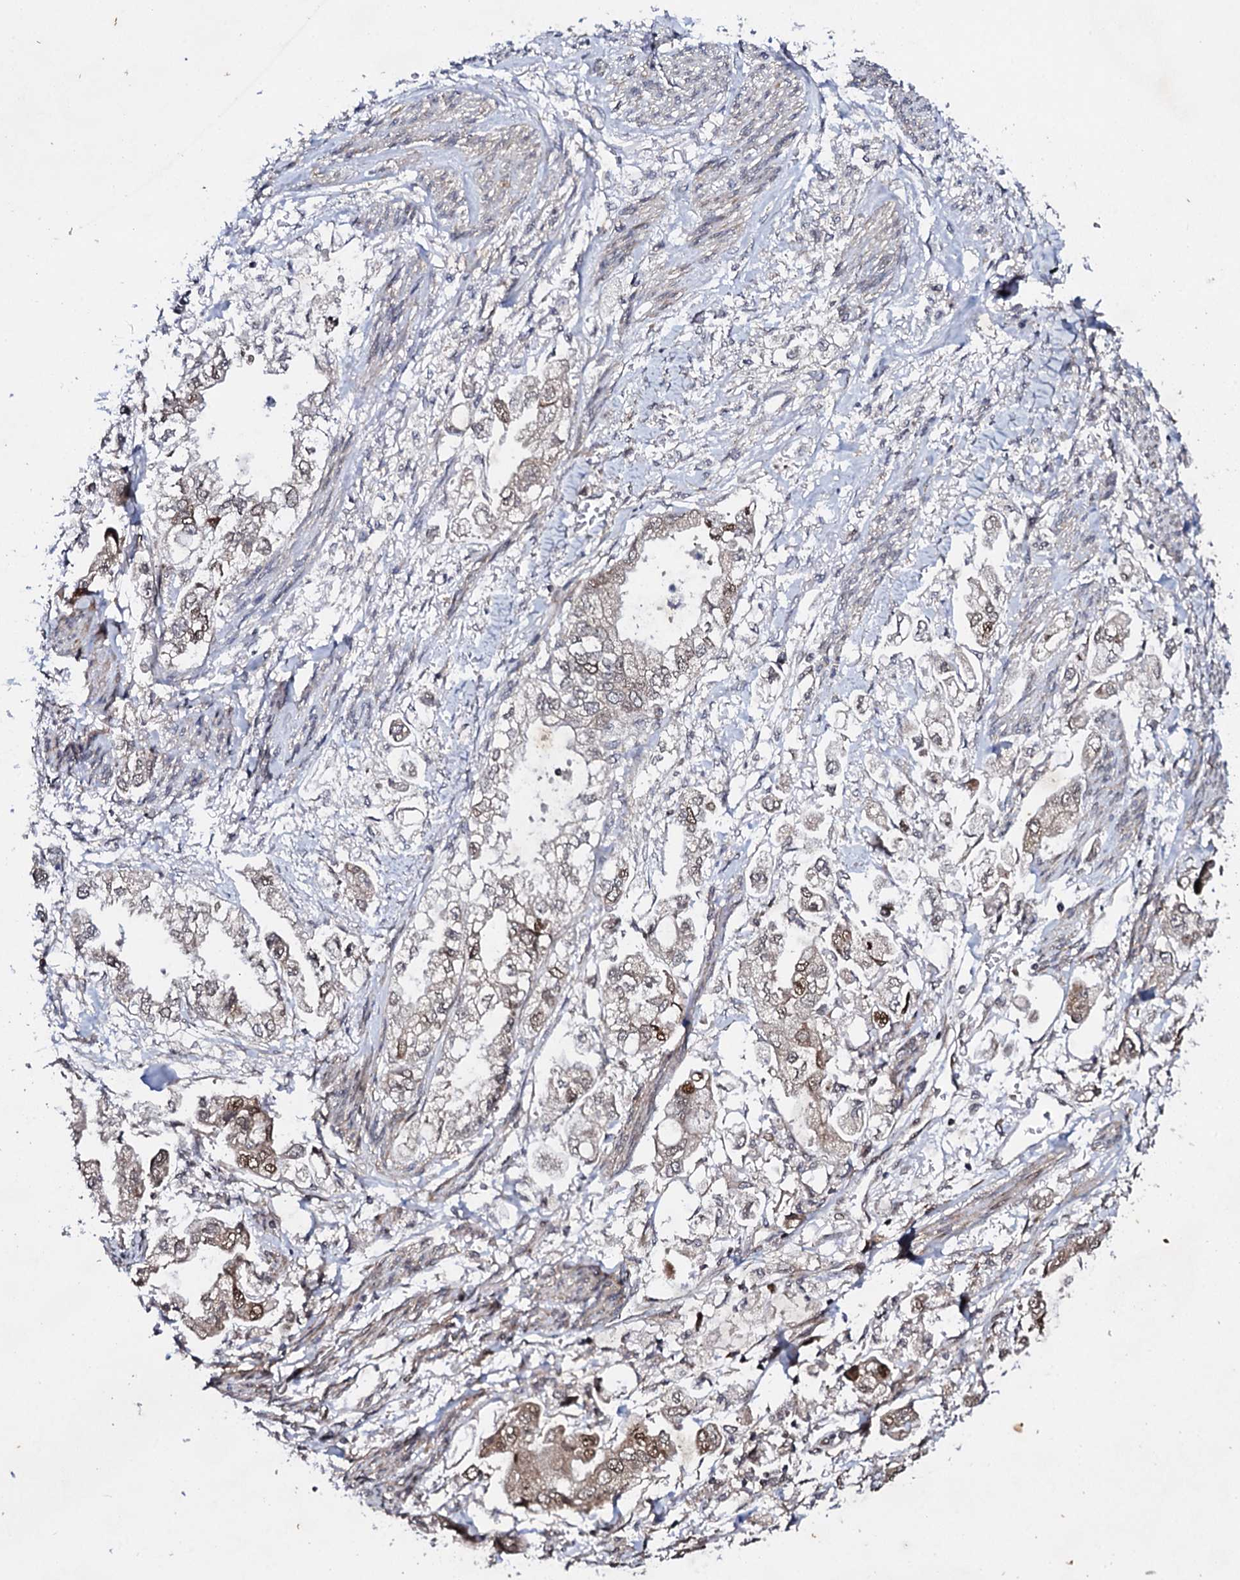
{"staining": {"intensity": "weak", "quantity": "25%-75%", "location": "cytoplasmic/membranous,nuclear"}, "tissue": "stomach cancer", "cell_type": "Tumor cells", "image_type": "cancer", "snomed": [{"axis": "morphology", "description": "Adenocarcinoma, NOS"}, {"axis": "topography", "description": "Stomach"}], "caption": "Tumor cells reveal low levels of weak cytoplasmic/membranous and nuclear staining in about 25%-75% of cells in human adenocarcinoma (stomach). (Stains: DAB (3,3'-diaminobenzidine) in brown, nuclei in blue, Microscopy: brightfield microscopy at high magnification).", "gene": "FAM111A", "patient": {"sex": "male", "age": 62}}